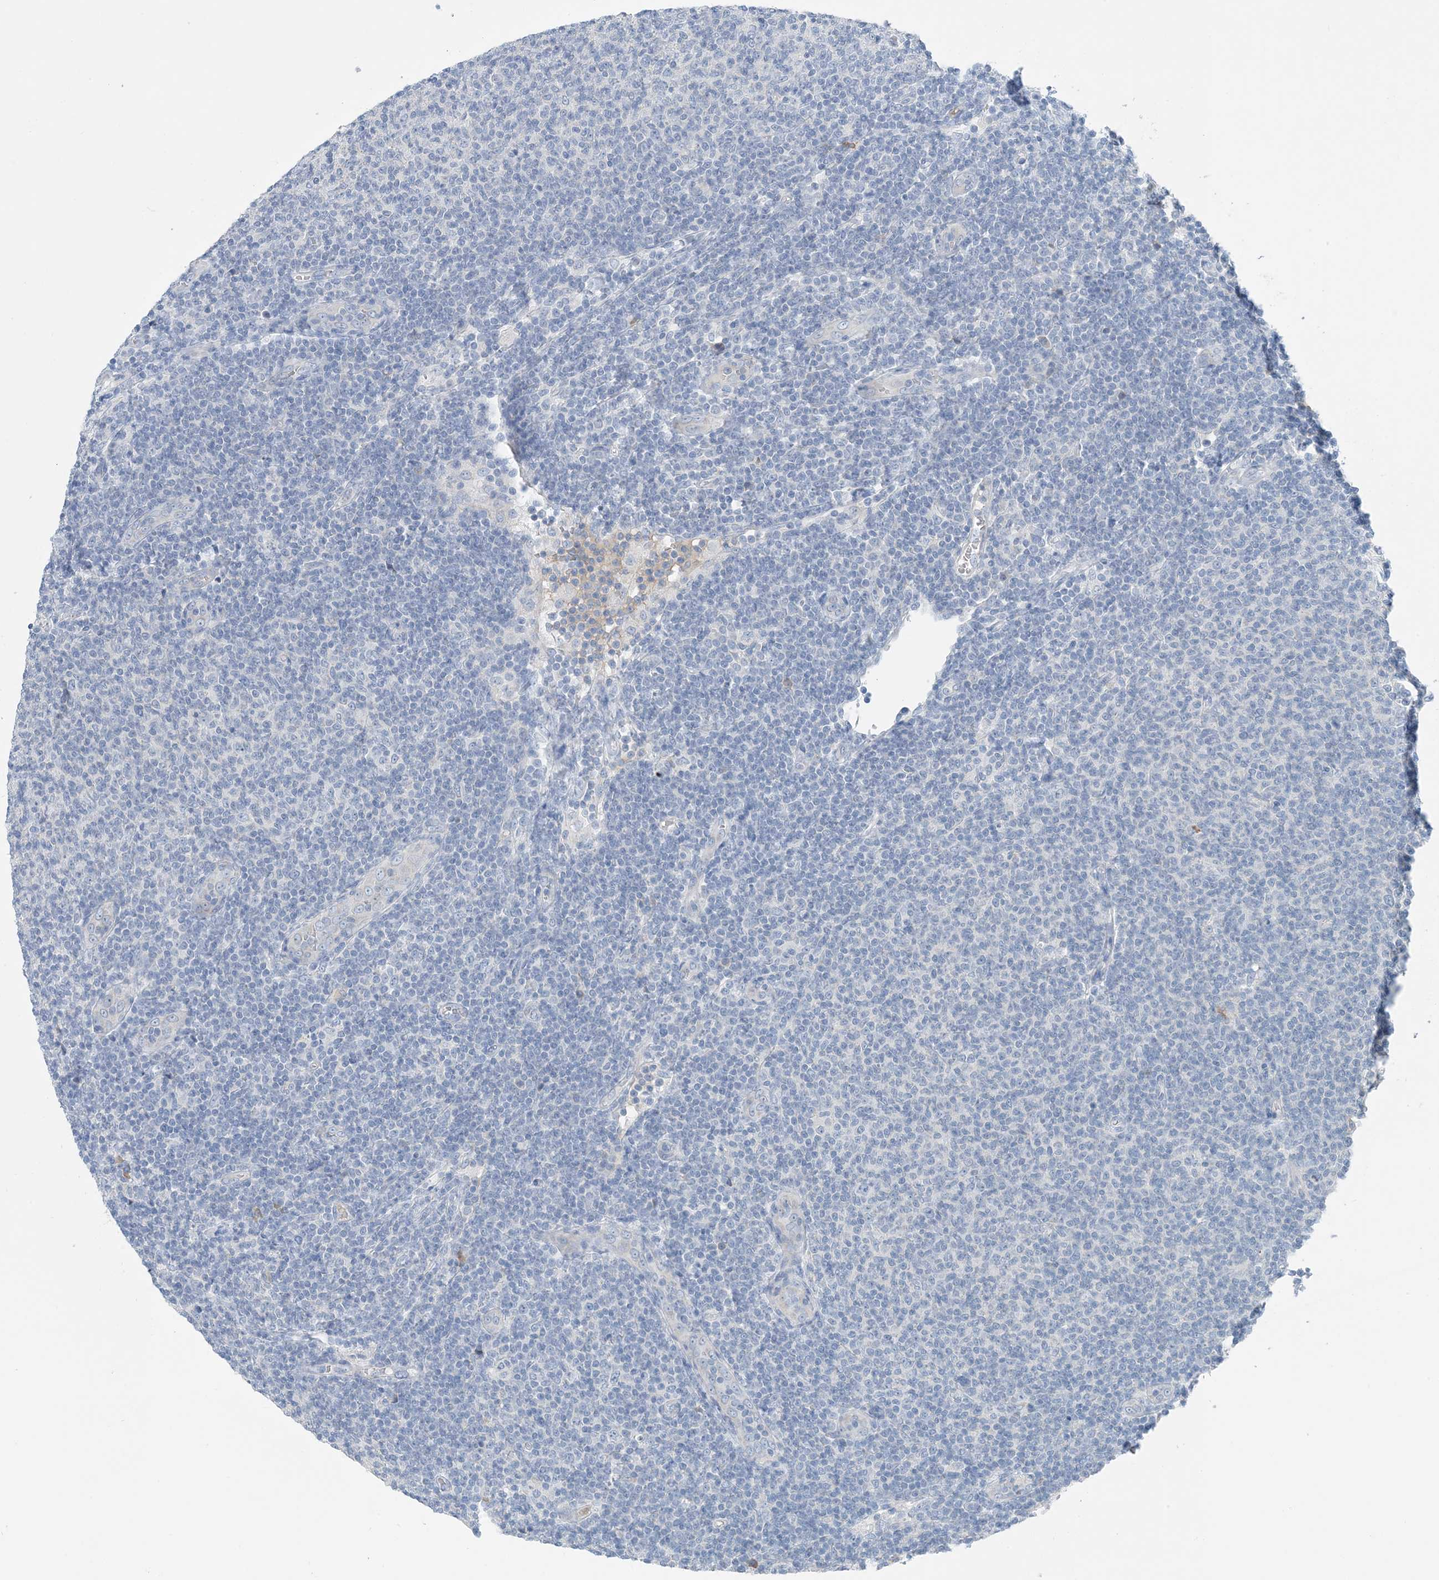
{"staining": {"intensity": "negative", "quantity": "none", "location": "none"}, "tissue": "lymphoma", "cell_type": "Tumor cells", "image_type": "cancer", "snomed": [{"axis": "morphology", "description": "Malignant lymphoma, non-Hodgkin's type, Low grade"}, {"axis": "topography", "description": "Lymph node"}], "caption": "This is an immunohistochemistry (IHC) photomicrograph of human low-grade malignant lymphoma, non-Hodgkin's type. There is no staining in tumor cells.", "gene": "CTRL", "patient": {"sex": "male", "age": 66}}